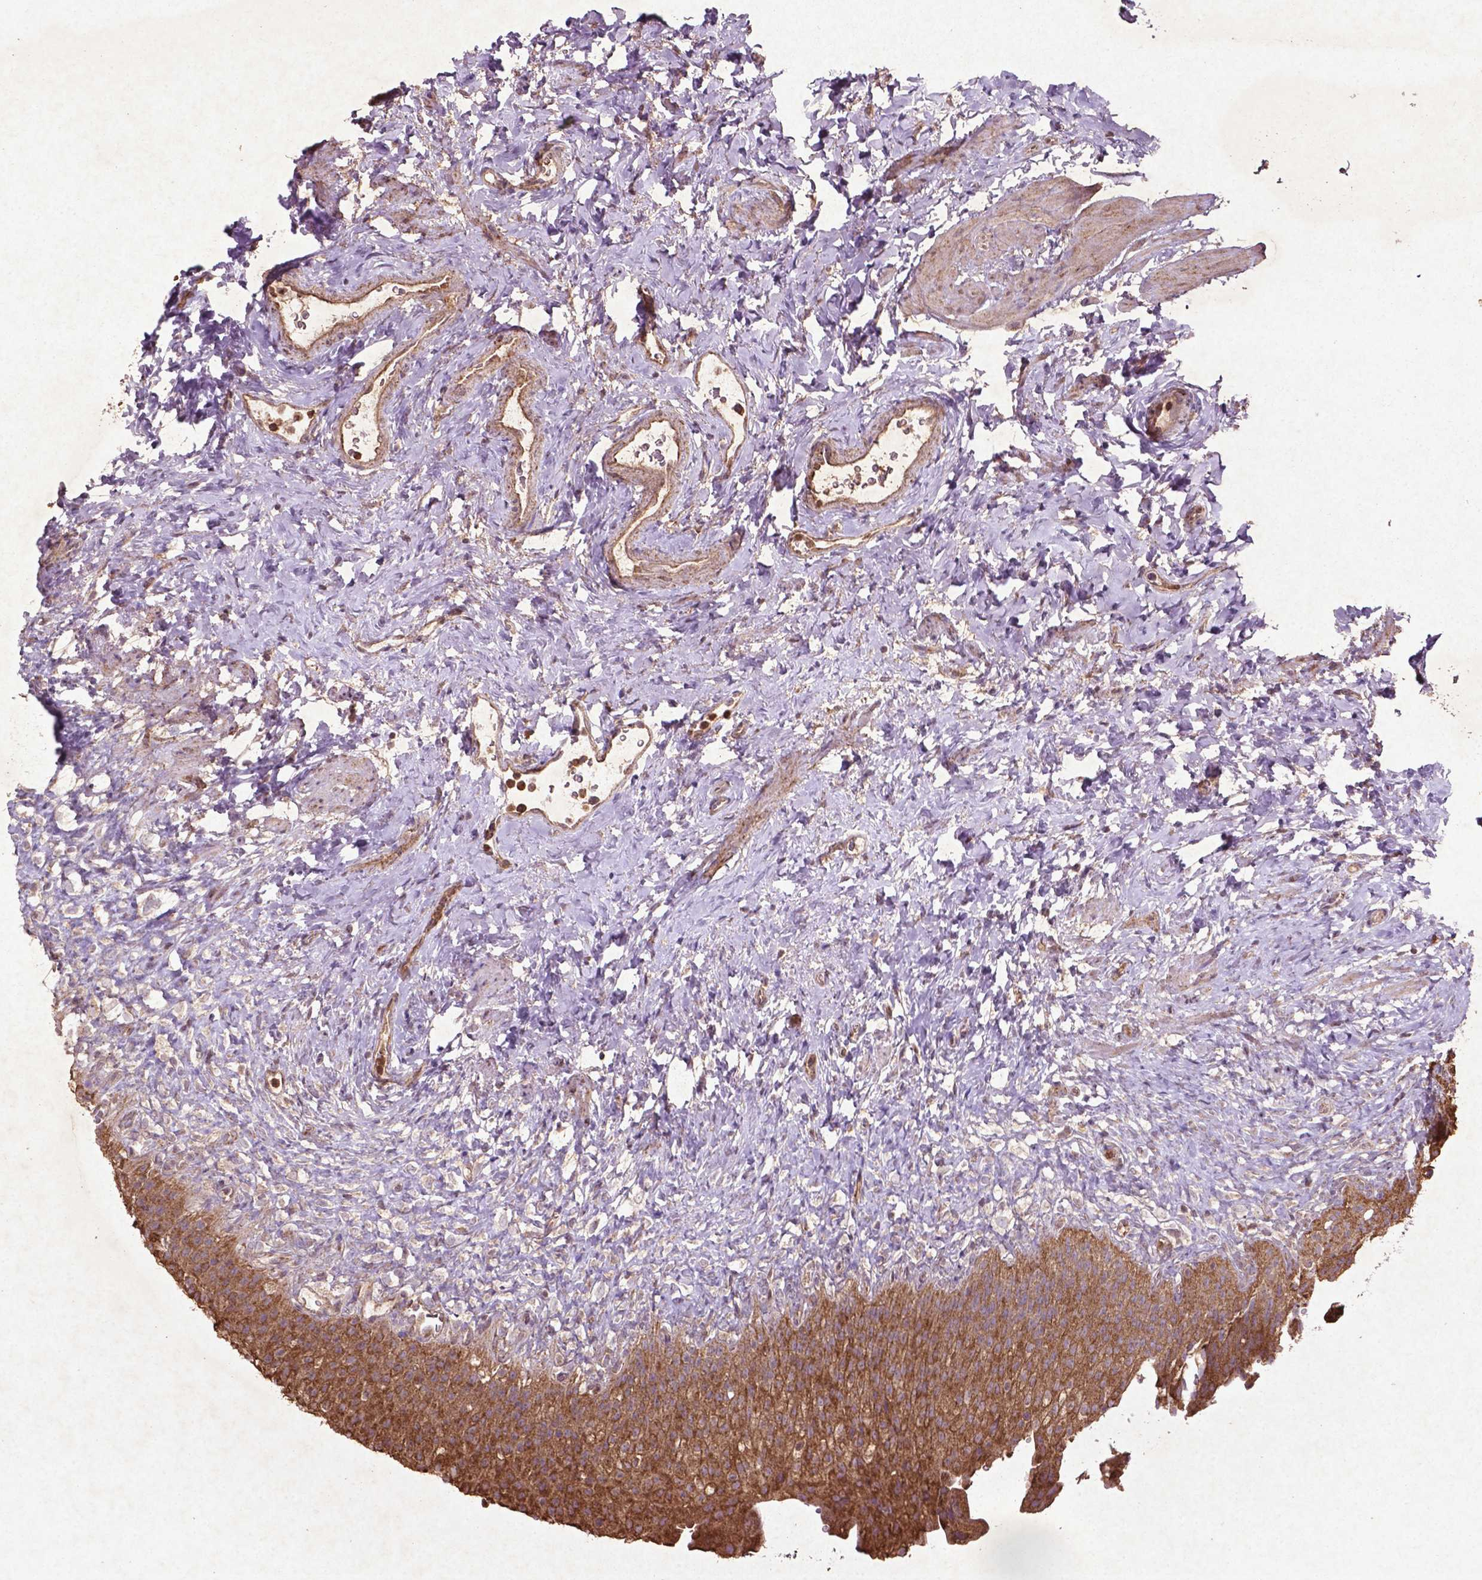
{"staining": {"intensity": "strong", "quantity": ">75%", "location": "cytoplasmic/membranous"}, "tissue": "urinary bladder", "cell_type": "Urothelial cells", "image_type": "normal", "snomed": [{"axis": "morphology", "description": "Normal tissue, NOS"}, {"axis": "topography", "description": "Urinary bladder"}, {"axis": "topography", "description": "Prostate"}], "caption": "This is a photomicrograph of IHC staining of unremarkable urinary bladder, which shows strong staining in the cytoplasmic/membranous of urothelial cells.", "gene": "MTOR", "patient": {"sex": "male", "age": 76}}